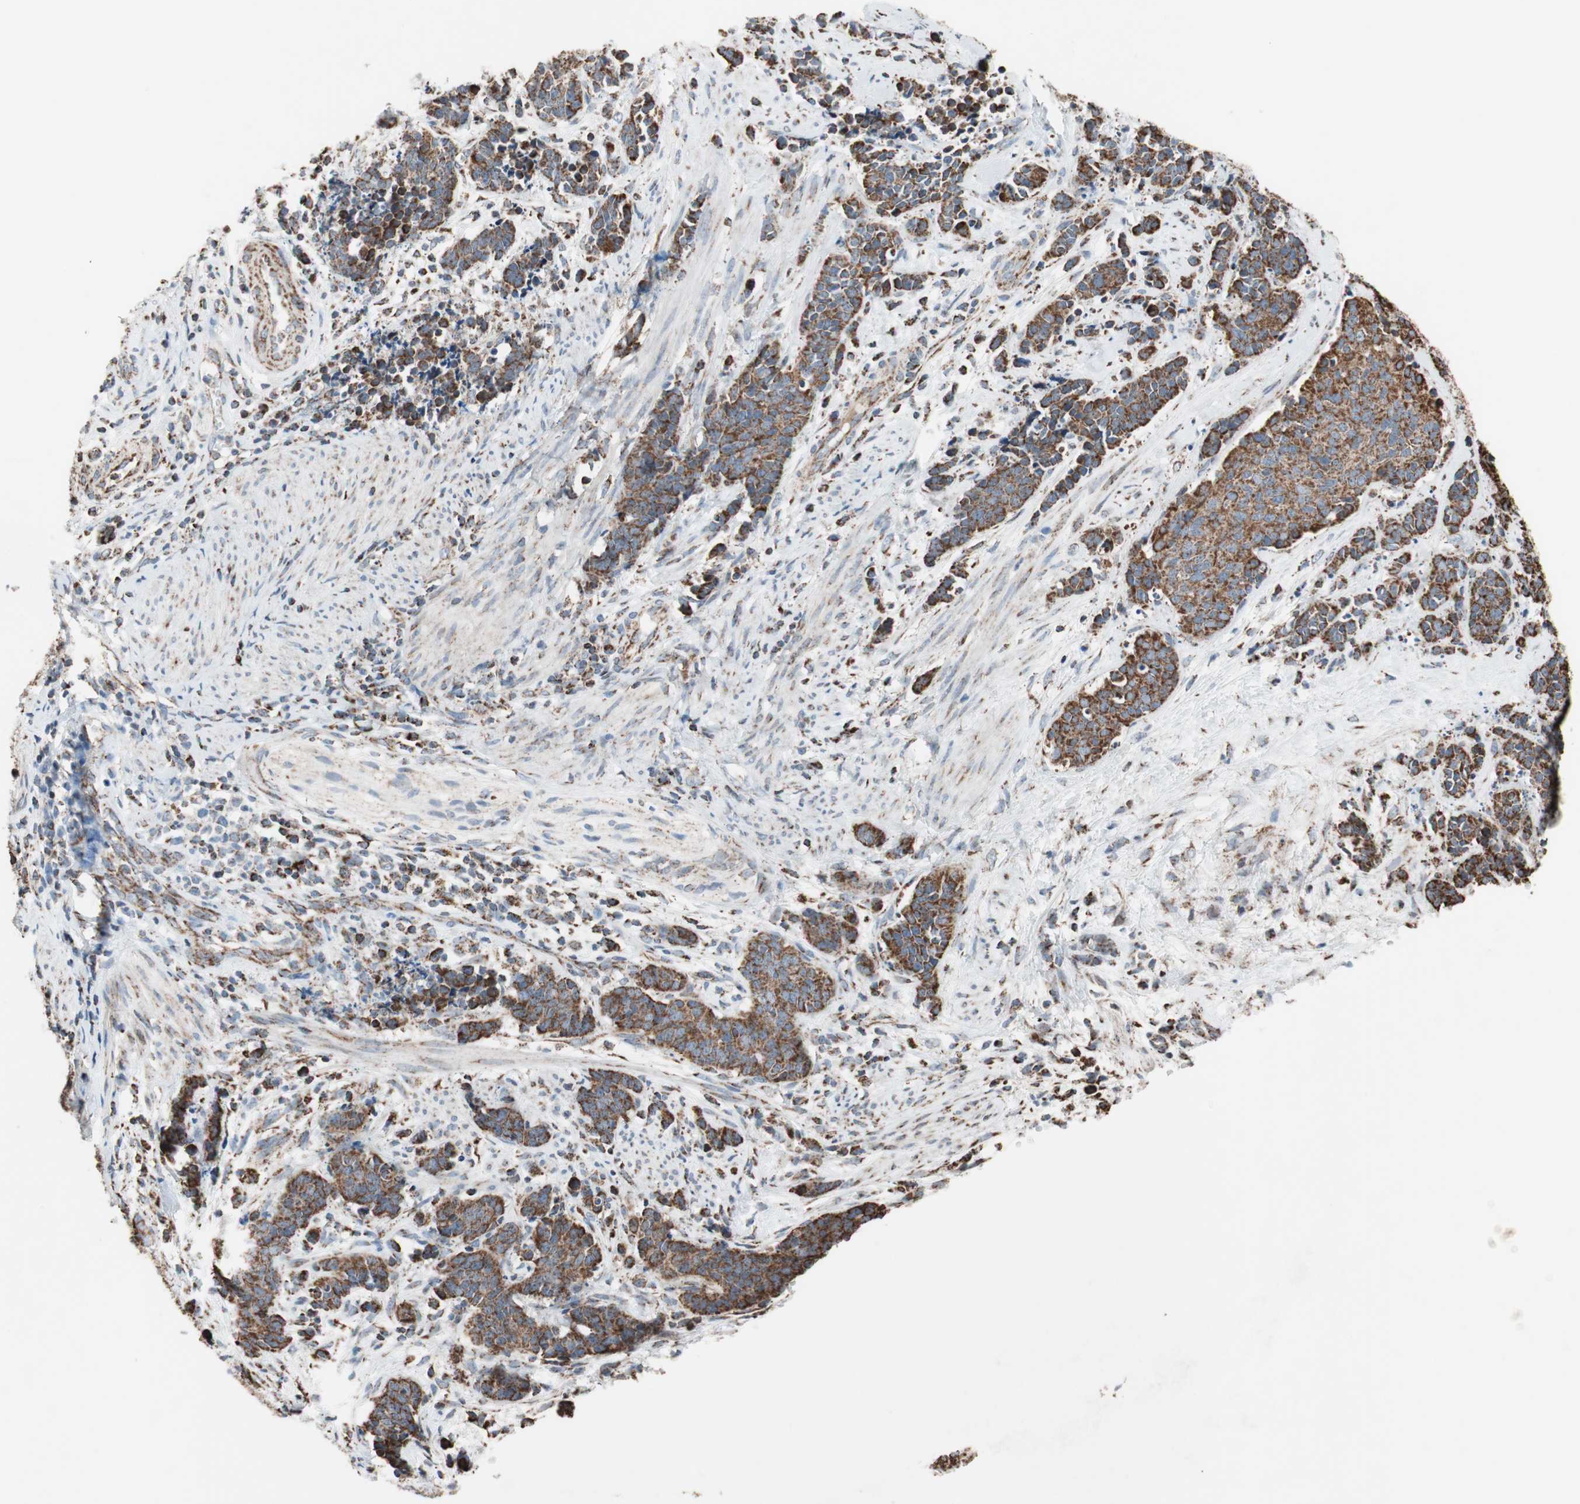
{"staining": {"intensity": "strong", "quantity": ">75%", "location": "cytoplasmic/membranous"}, "tissue": "cervical cancer", "cell_type": "Tumor cells", "image_type": "cancer", "snomed": [{"axis": "morphology", "description": "Squamous cell carcinoma, NOS"}, {"axis": "topography", "description": "Cervix"}], "caption": "Immunohistochemistry histopathology image of human cervical cancer (squamous cell carcinoma) stained for a protein (brown), which demonstrates high levels of strong cytoplasmic/membranous staining in approximately >75% of tumor cells.", "gene": "PCSK4", "patient": {"sex": "female", "age": 35}}